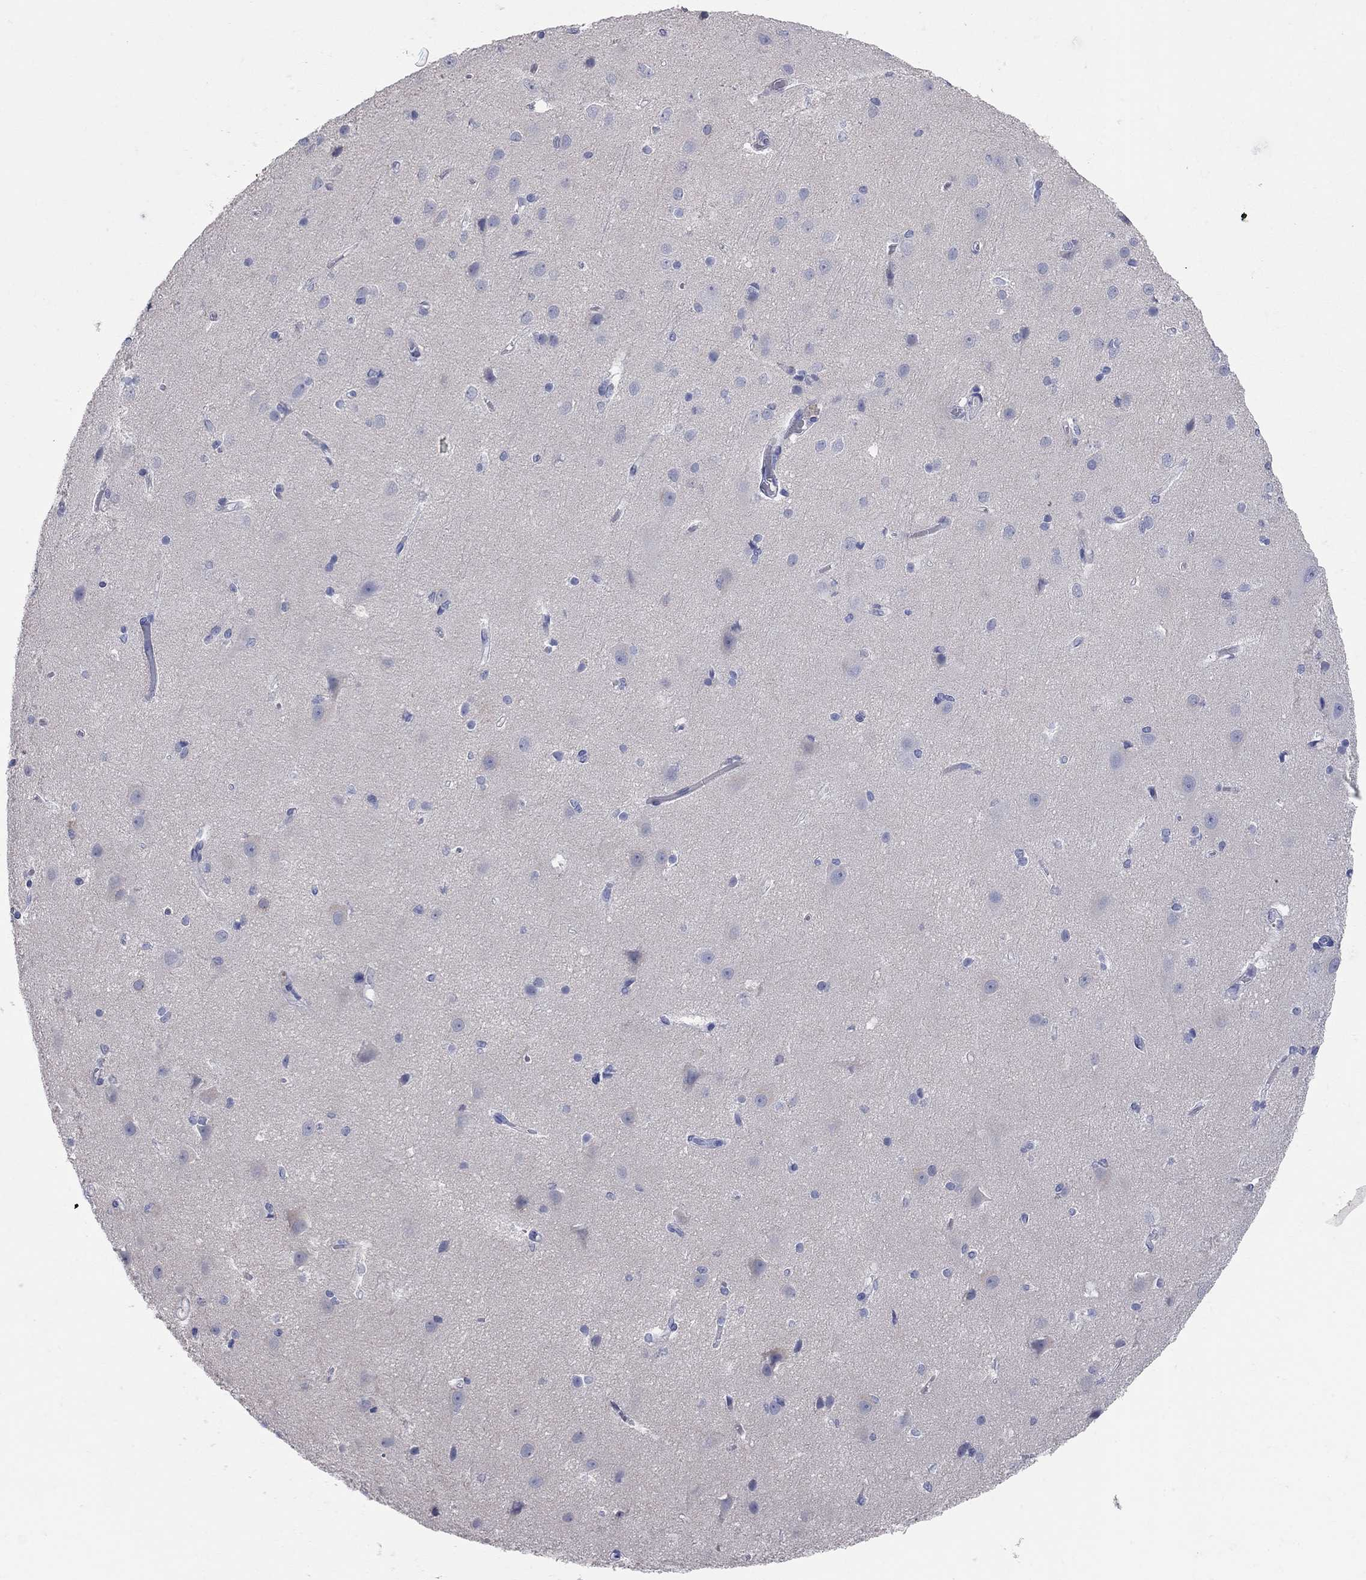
{"staining": {"intensity": "negative", "quantity": "none", "location": "none"}, "tissue": "cerebral cortex", "cell_type": "Endothelial cells", "image_type": "normal", "snomed": [{"axis": "morphology", "description": "Normal tissue, NOS"}, {"axis": "topography", "description": "Cerebral cortex"}], "caption": "Immunohistochemical staining of unremarkable cerebral cortex exhibits no significant staining in endothelial cells. Nuclei are stained in blue.", "gene": "AOX1", "patient": {"sex": "male", "age": 37}}